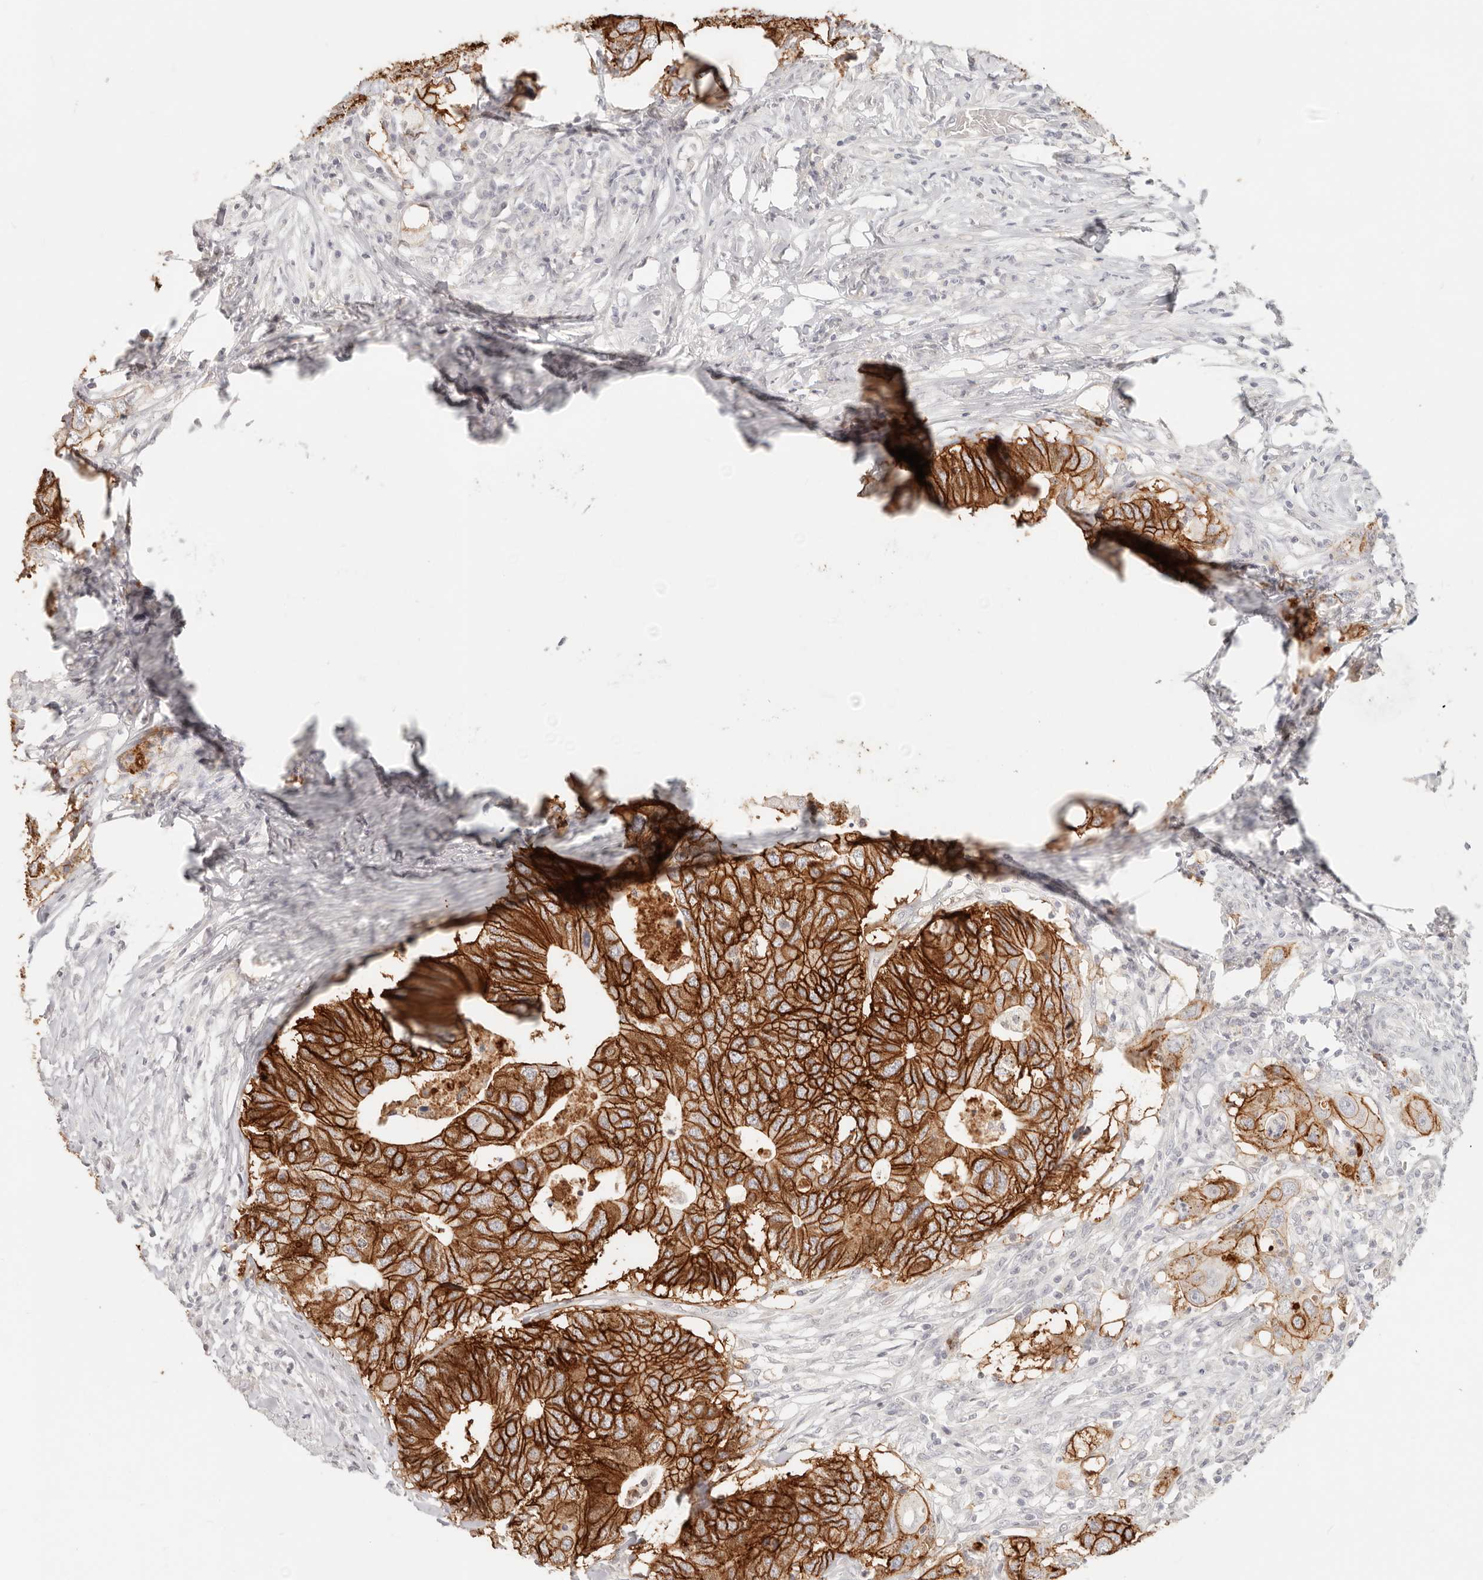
{"staining": {"intensity": "strong", "quantity": ">75%", "location": "cytoplasmic/membranous"}, "tissue": "colorectal cancer", "cell_type": "Tumor cells", "image_type": "cancer", "snomed": [{"axis": "morphology", "description": "Adenocarcinoma, NOS"}, {"axis": "topography", "description": "Colon"}], "caption": "This is a photomicrograph of immunohistochemistry (IHC) staining of adenocarcinoma (colorectal), which shows strong positivity in the cytoplasmic/membranous of tumor cells.", "gene": "EPCAM", "patient": {"sex": "male", "age": 71}}